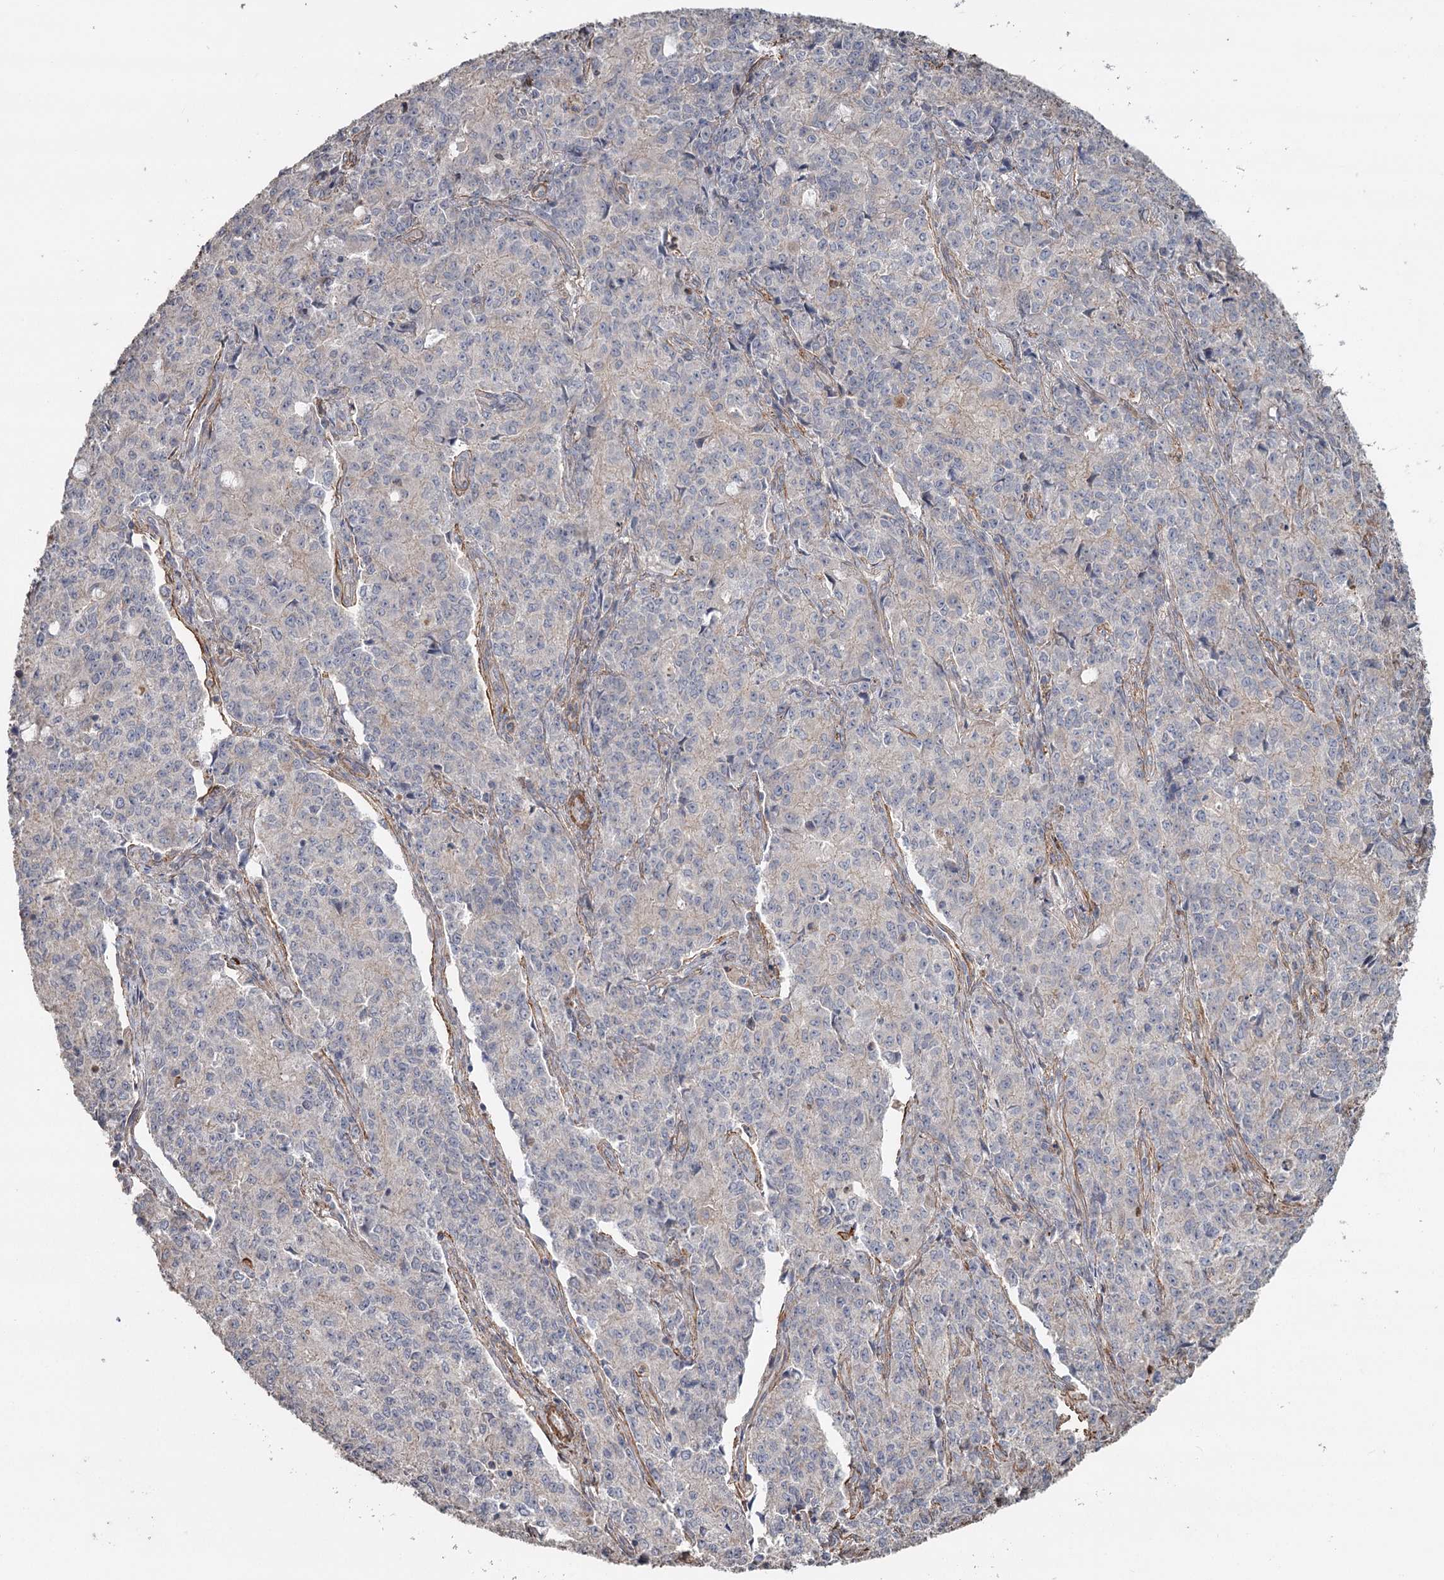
{"staining": {"intensity": "negative", "quantity": "none", "location": "none"}, "tissue": "endometrial cancer", "cell_type": "Tumor cells", "image_type": "cancer", "snomed": [{"axis": "morphology", "description": "Adenocarcinoma, NOS"}, {"axis": "topography", "description": "Endometrium"}], "caption": "Human endometrial adenocarcinoma stained for a protein using immunohistochemistry (IHC) displays no positivity in tumor cells.", "gene": "DHRS9", "patient": {"sex": "female", "age": 50}}